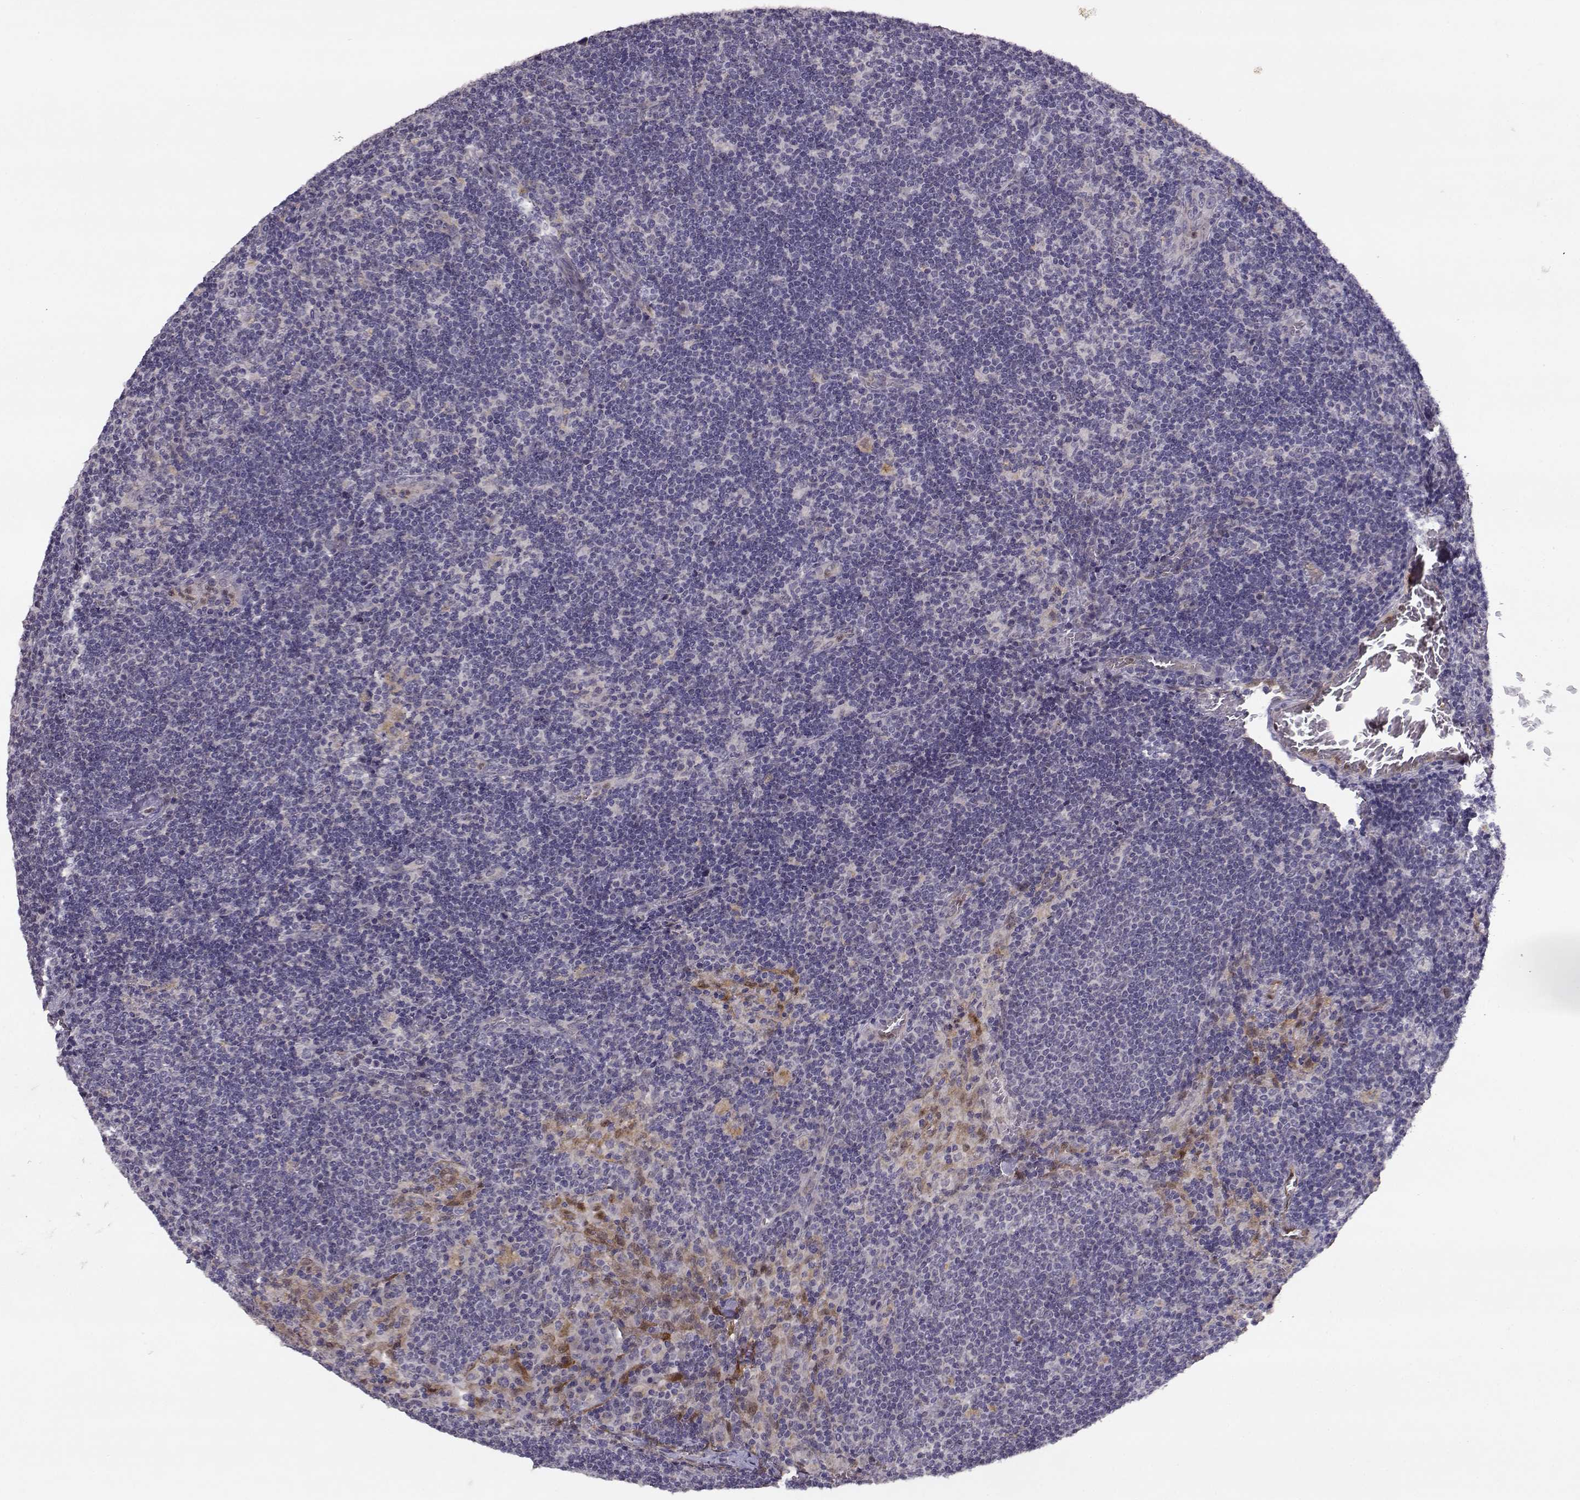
{"staining": {"intensity": "negative", "quantity": "none", "location": "none"}, "tissue": "lymph node", "cell_type": "Germinal center cells", "image_type": "normal", "snomed": [{"axis": "morphology", "description": "Normal tissue, NOS"}, {"axis": "topography", "description": "Lymph node"}], "caption": "DAB (3,3'-diaminobenzidine) immunohistochemical staining of benign human lymph node reveals no significant staining in germinal center cells.", "gene": "BMX", "patient": {"sex": "male", "age": 63}}